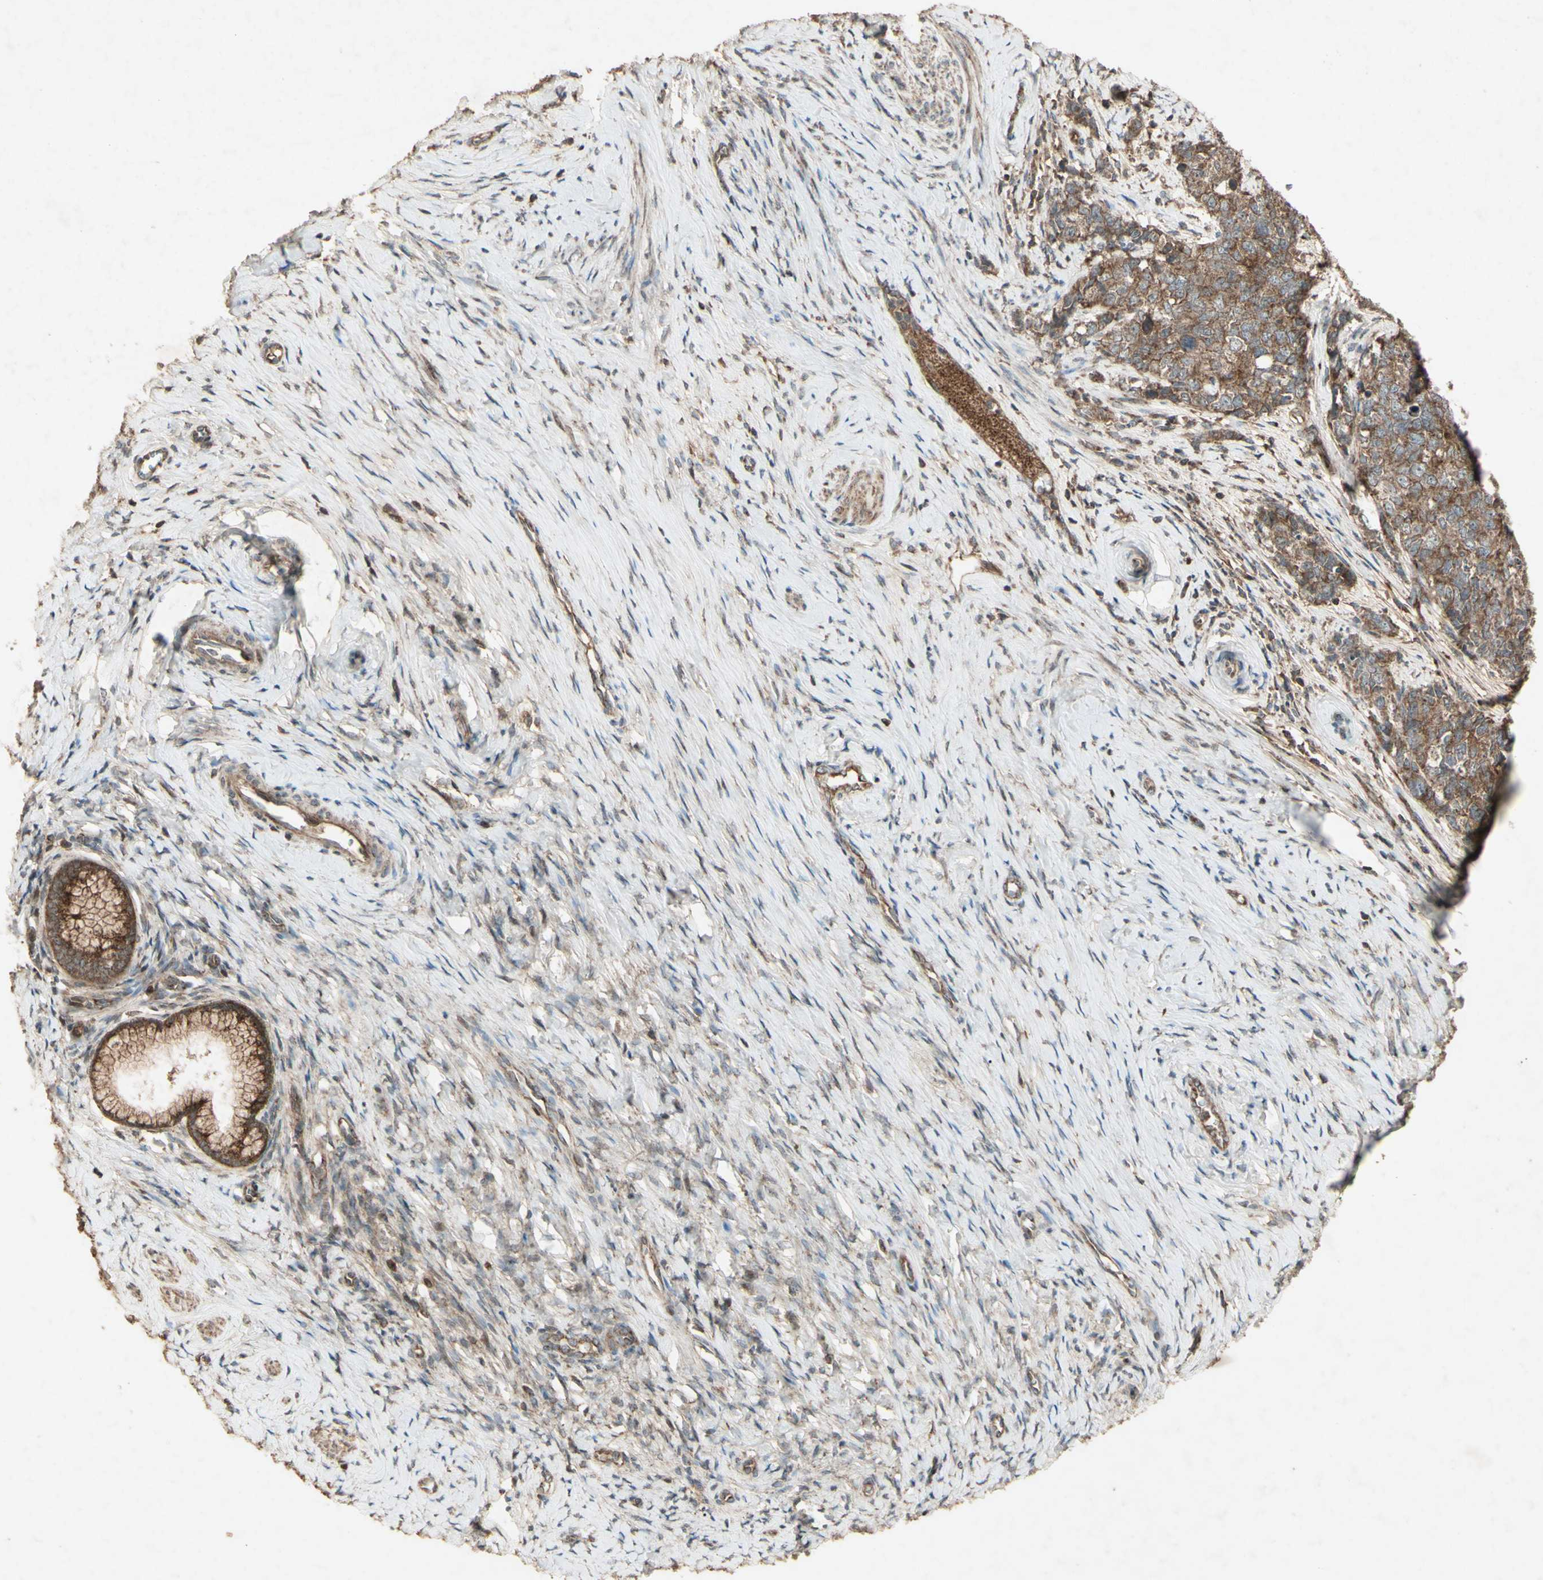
{"staining": {"intensity": "moderate", "quantity": ">75%", "location": "cytoplasmic/membranous"}, "tissue": "cervical cancer", "cell_type": "Tumor cells", "image_type": "cancer", "snomed": [{"axis": "morphology", "description": "Squamous cell carcinoma, NOS"}, {"axis": "topography", "description": "Cervix"}], "caption": "DAB immunohistochemical staining of human squamous cell carcinoma (cervical) demonstrates moderate cytoplasmic/membranous protein staining in about >75% of tumor cells. Immunohistochemistry (ihc) stains the protein in brown and the nuclei are stained blue.", "gene": "AP1G1", "patient": {"sex": "female", "age": 63}}